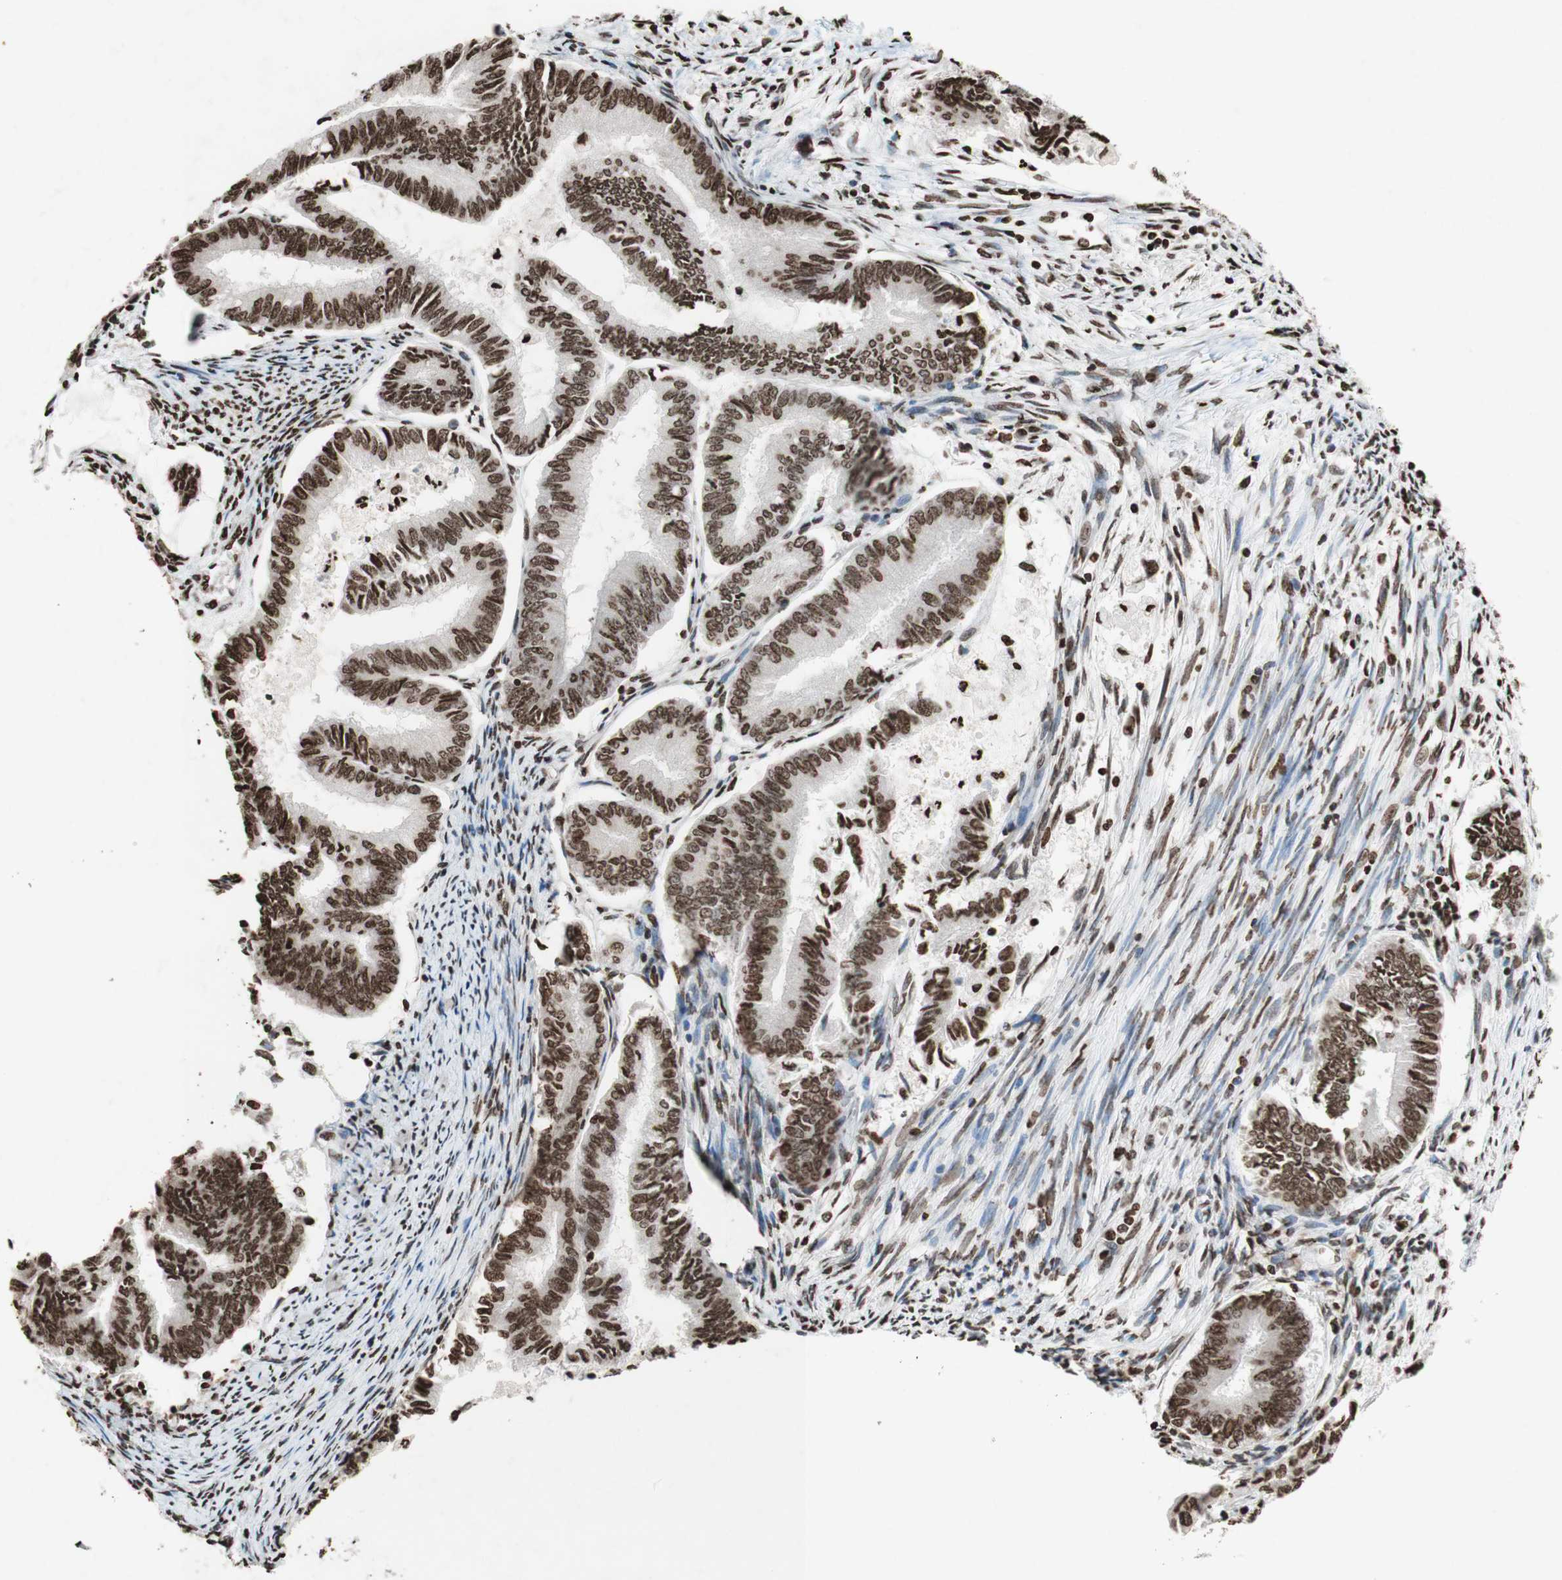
{"staining": {"intensity": "moderate", "quantity": ">75%", "location": "nuclear"}, "tissue": "endometrial cancer", "cell_type": "Tumor cells", "image_type": "cancer", "snomed": [{"axis": "morphology", "description": "Adenocarcinoma, NOS"}, {"axis": "topography", "description": "Endometrium"}], "caption": "Immunohistochemistry (IHC) of endometrial cancer exhibits medium levels of moderate nuclear expression in approximately >75% of tumor cells.", "gene": "NCOA3", "patient": {"sex": "female", "age": 86}}